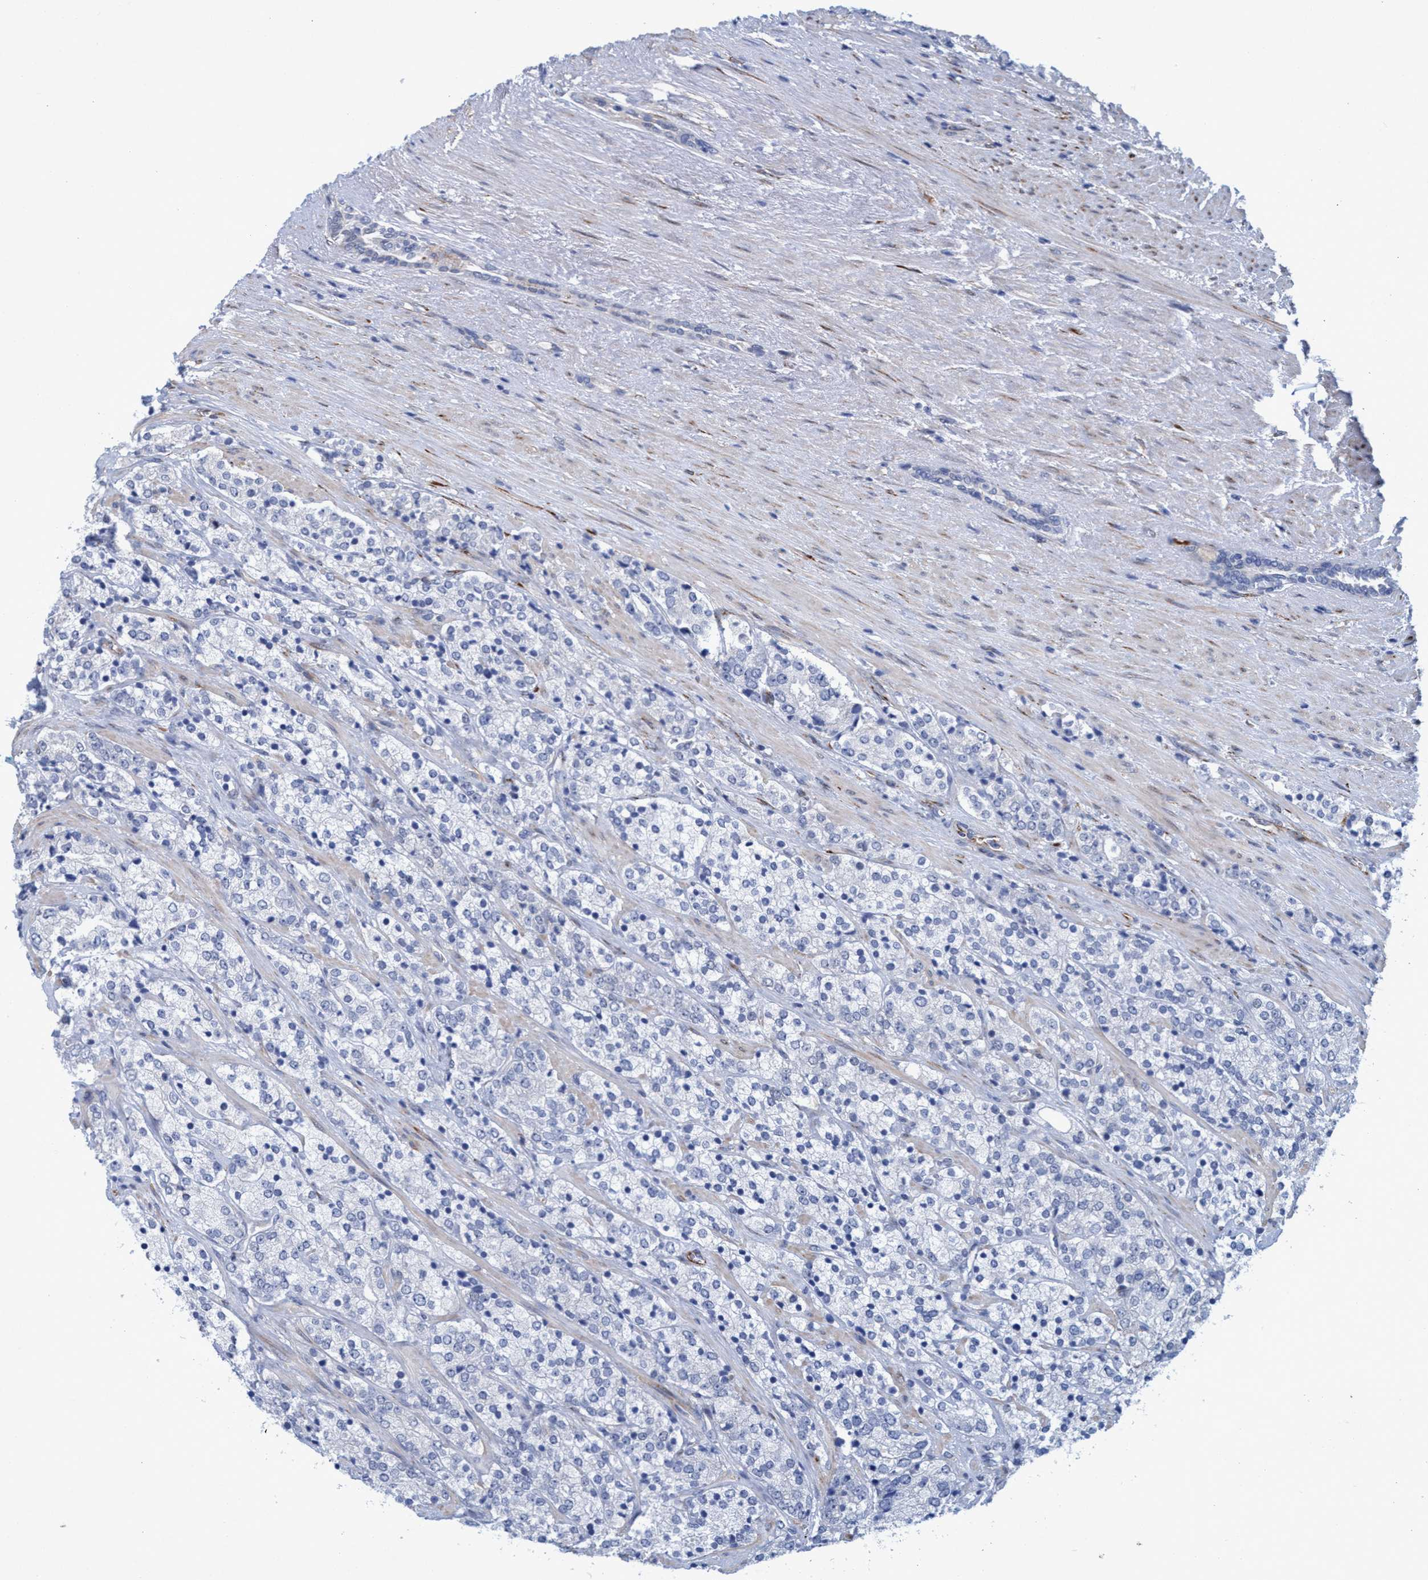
{"staining": {"intensity": "negative", "quantity": "none", "location": "none"}, "tissue": "prostate cancer", "cell_type": "Tumor cells", "image_type": "cancer", "snomed": [{"axis": "morphology", "description": "Adenocarcinoma, High grade"}, {"axis": "topography", "description": "Prostate"}], "caption": "Tumor cells are negative for protein expression in human prostate high-grade adenocarcinoma.", "gene": "SLC43A2", "patient": {"sex": "male", "age": 71}}